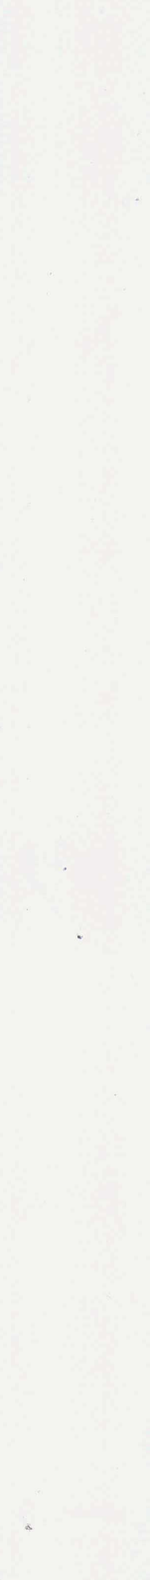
{"staining": {"intensity": "strong", "quantity": ">75%", "location": "cytoplasmic/membranous,nuclear"}, "tissue": "esophagus", "cell_type": "Squamous epithelial cells", "image_type": "normal", "snomed": [{"axis": "morphology", "description": "Normal tissue, NOS"}, {"axis": "topography", "description": "Esophagus"}], "caption": "DAB (3,3'-diaminobenzidine) immunohistochemical staining of unremarkable human esophagus reveals strong cytoplasmic/membranous,nuclear protein expression in about >75% of squamous epithelial cells.", "gene": "PDCD4", "patient": {"sex": "female", "age": 70}}